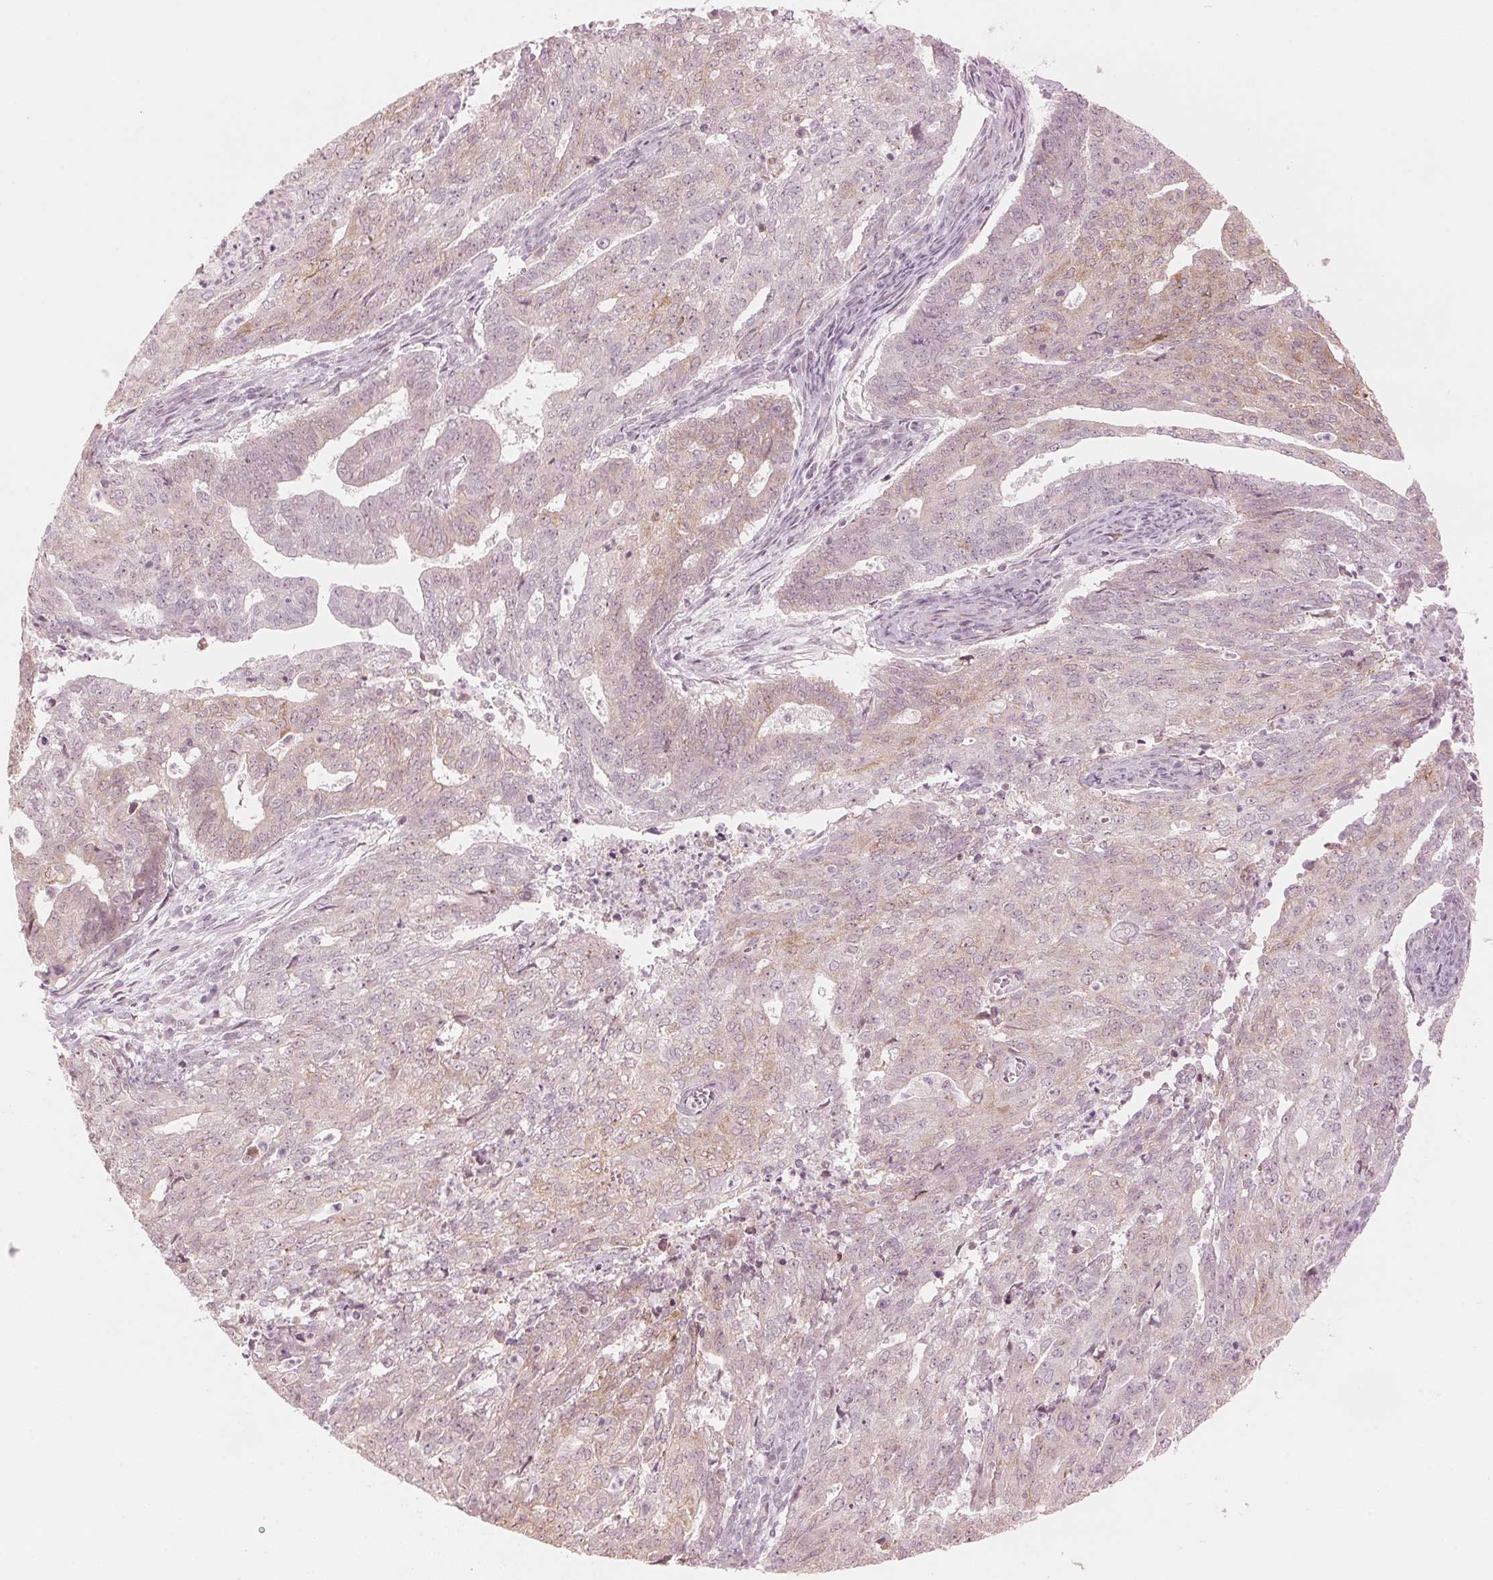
{"staining": {"intensity": "weak", "quantity": "<25%", "location": "cytoplasmic/membranous"}, "tissue": "endometrial cancer", "cell_type": "Tumor cells", "image_type": "cancer", "snomed": [{"axis": "morphology", "description": "Adenocarcinoma, NOS"}, {"axis": "topography", "description": "Endometrium"}], "caption": "The immunohistochemistry image has no significant positivity in tumor cells of endometrial adenocarcinoma tissue.", "gene": "TMED6", "patient": {"sex": "female", "age": 82}}